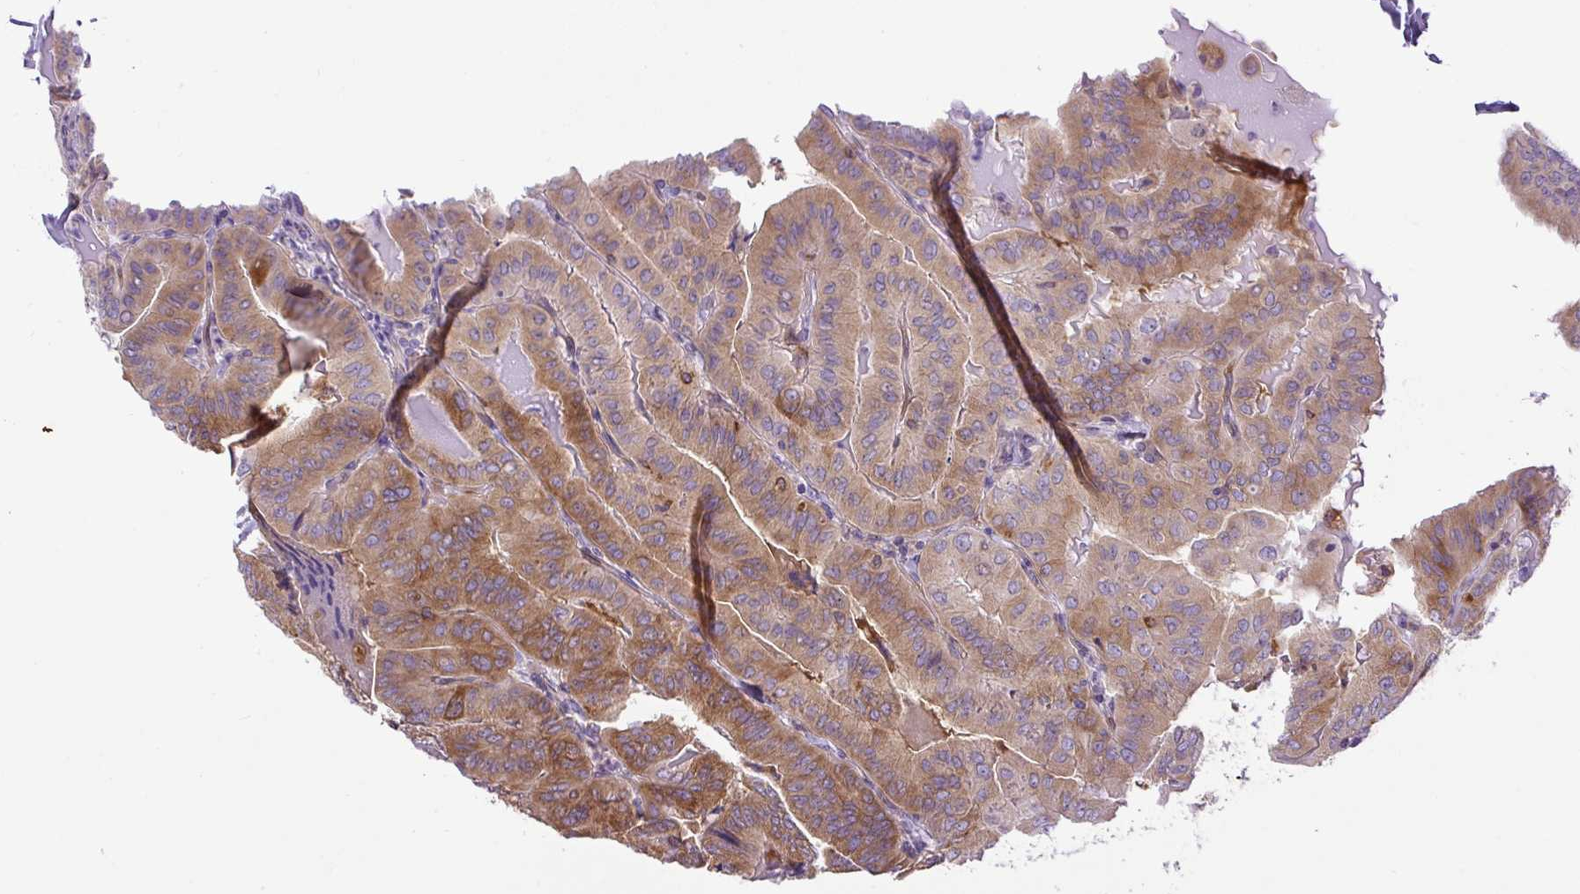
{"staining": {"intensity": "moderate", "quantity": ">75%", "location": "cytoplasmic/membranous"}, "tissue": "thyroid cancer", "cell_type": "Tumor cells", "image_type": "cancer", "snomed": [{"axis": "morphology", "description": "Papillary adenocarcinoma, NOS"}, {"axis": "topography", "description": "Thyroid gland"}], "caption": "Immunohistochemical staining of papillary adenocarcinoma (thyroid) exhibits moderate cytoplasmic/membranous protein staining in about >75% of tumor cells.", "gene": "MAP1S", "patient": {"sex": "female", "age": 68}}